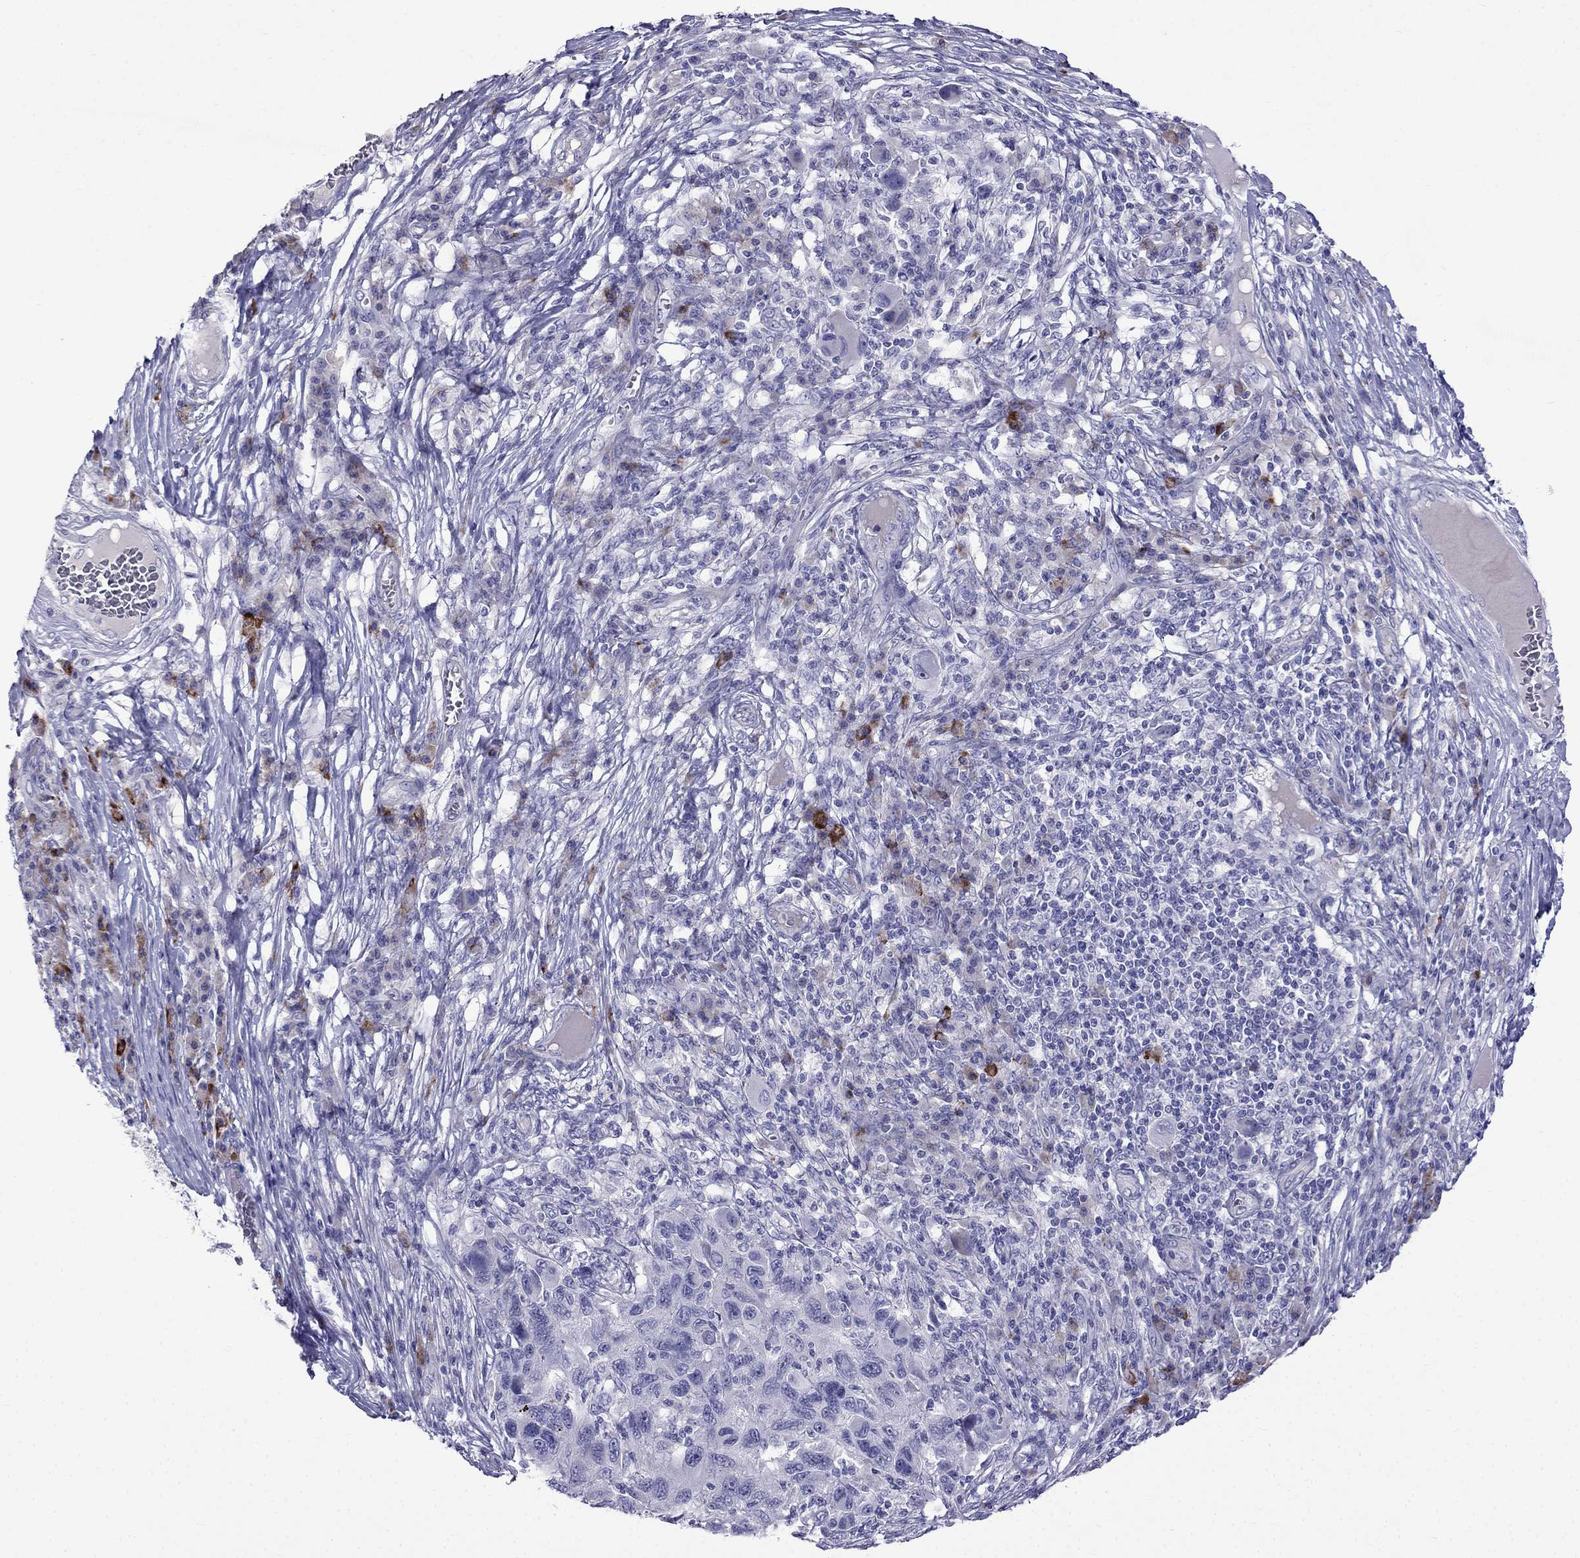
{"staining": {"intensity": "negative", "quantity": "none", "location": "none"}, "tissue": "melanoma", "cell_type": "Tumor cells", "image_type": "cancer", "snomed": [{"axis": "morphology", "description": "Malignant melanoma, NOS"}, {"axis": "topography", "description": "Skin"}], "caption": "DAB (3,3'-diaminobenzidine) immunohistochemical staining of malignant melanoma displays no significant positivity in tumor cells.", "gene": "PATE1", "patient": {"sex": "male", "age": 53}}